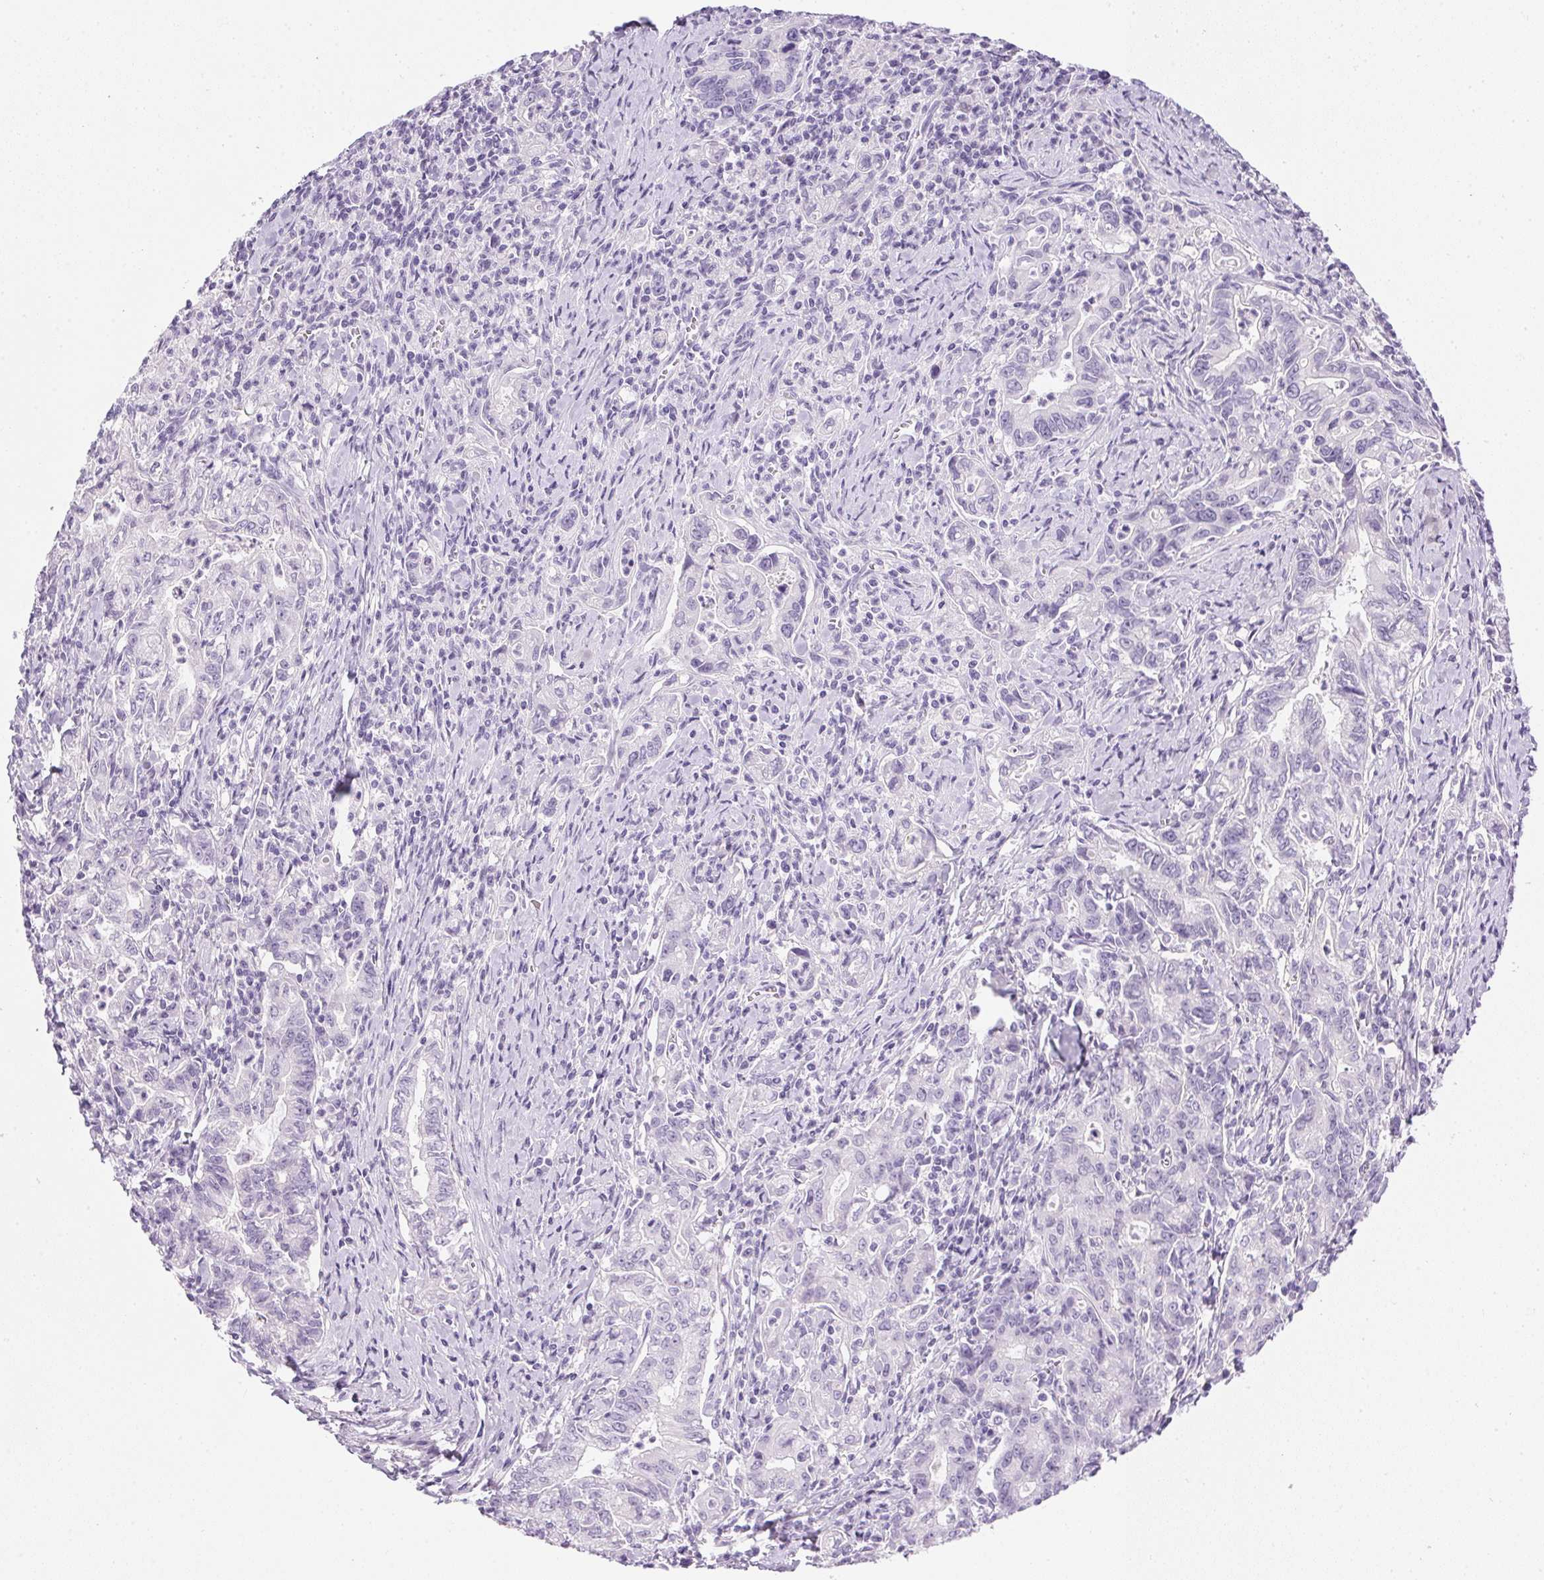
{"staining": {"intensity": "negative", "quantity": "none", "location": "none"}, "tissue": "stomach cancer", "cell_type": "Tumor cells", "image_type": "cancer", "snomed": [{"axis": "morphology", "description": "Adenocarcinoma, NOS"}, {"axis": "topography", "description": "Stomach, upper"}], "caption": "A micrograph of stomach adenocarcinoma stained for a protein reveals no brown staining in tumor cells.", "gene": "CTRL", "patient": {"sex": "female", "age": 79}}